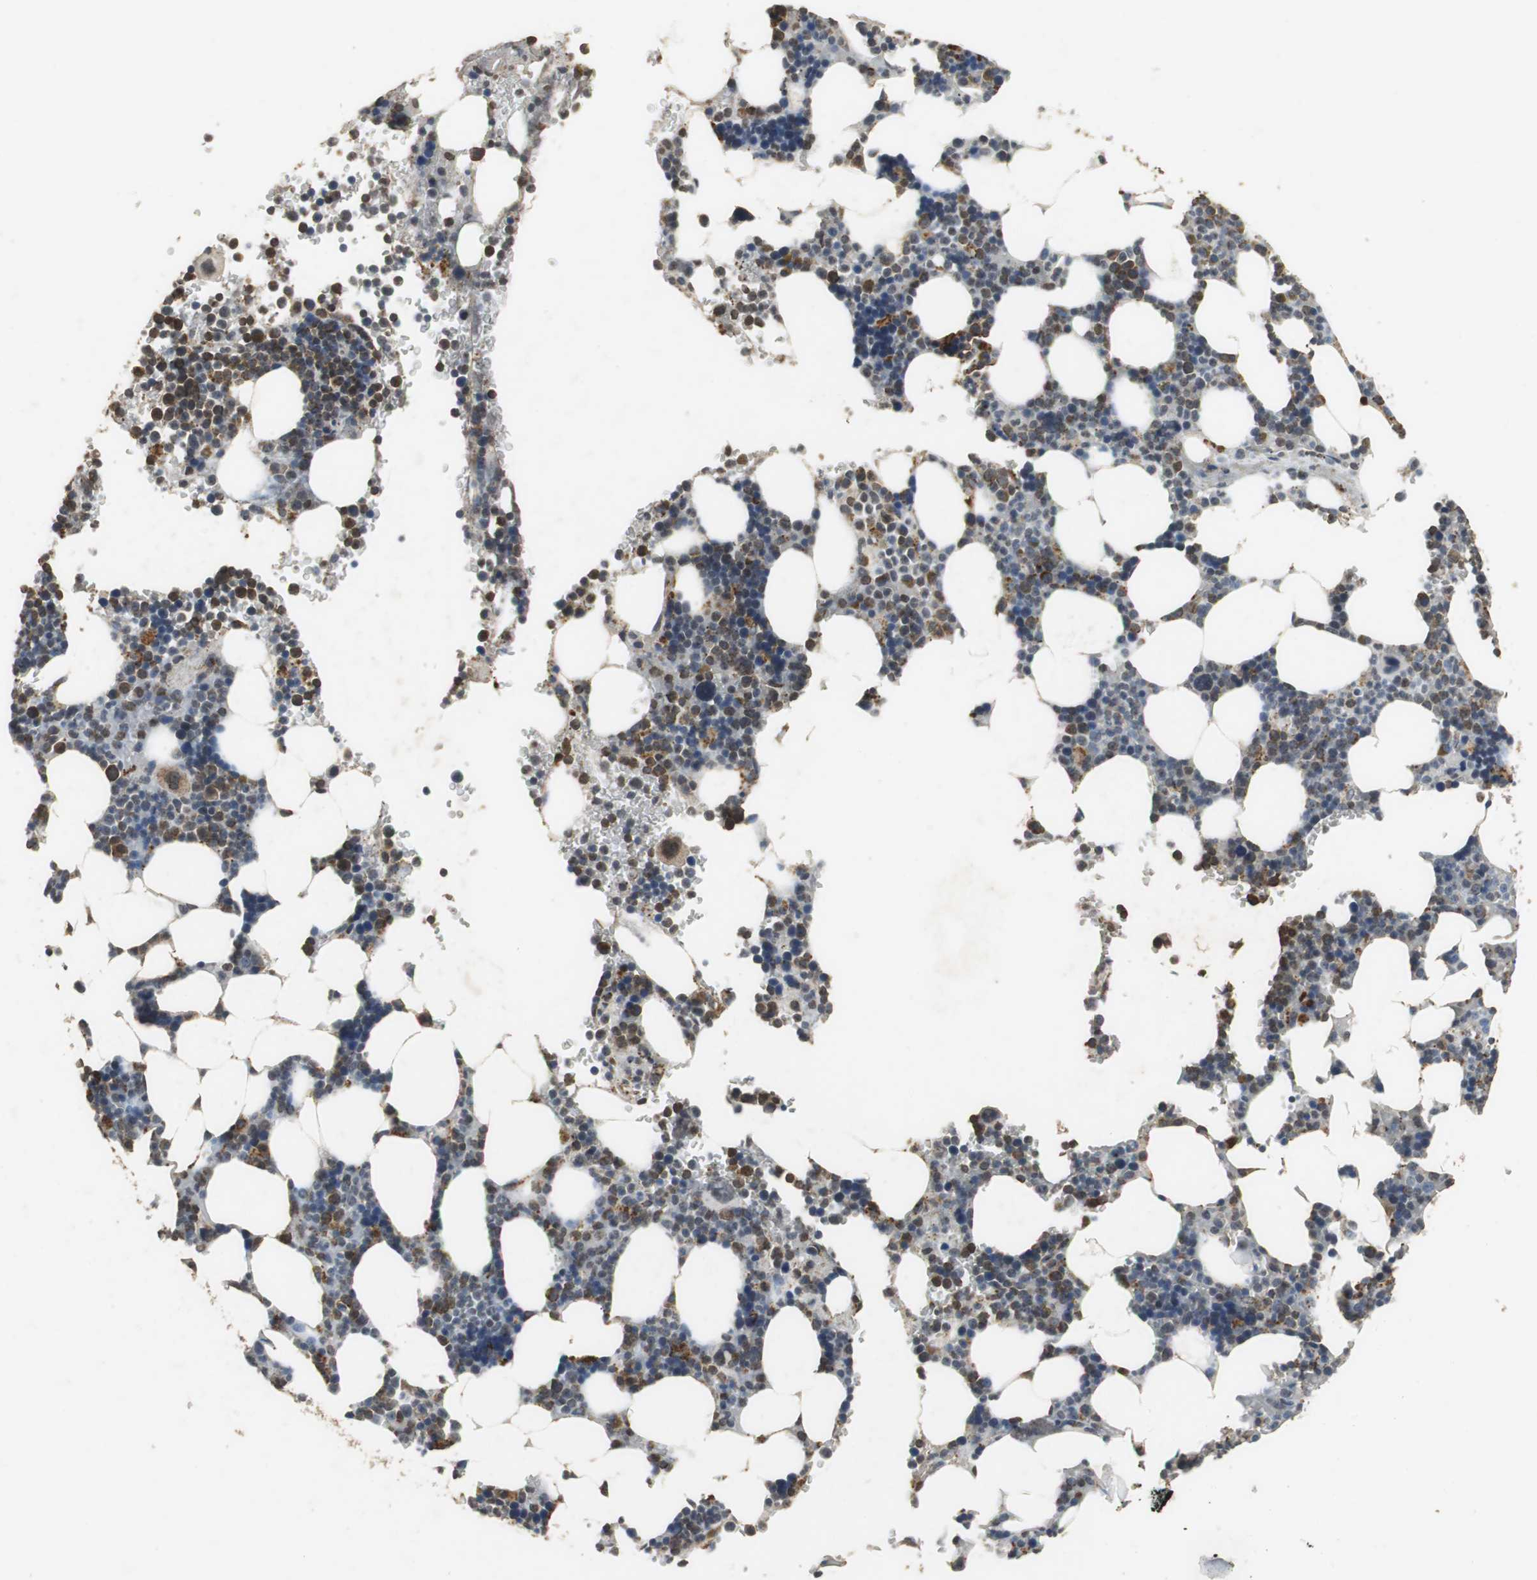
{"staining": {"intensity": "moderate", "quantity": "25%-75%", "location": "cytoplasmic/membranous,nuclear"}, "tissue": "bone marrow", "cell_type": "Hematopoietic cells", "image_type": "normal", "snomed": [{"axis": "morphology", "description": "Normal tissue, NOS"}, {"axis": "topography", "description": "Bone marrow"}], "caption": "There is medium levels of moderate cytoplasmic/membranous,nuclear positivity in hematopoietic cells of benign bone marrow, as demonstrated by immunohistochemical staining (brown color).", "gene": "NNT", "patient": {"sex": "female", "age": 73}}